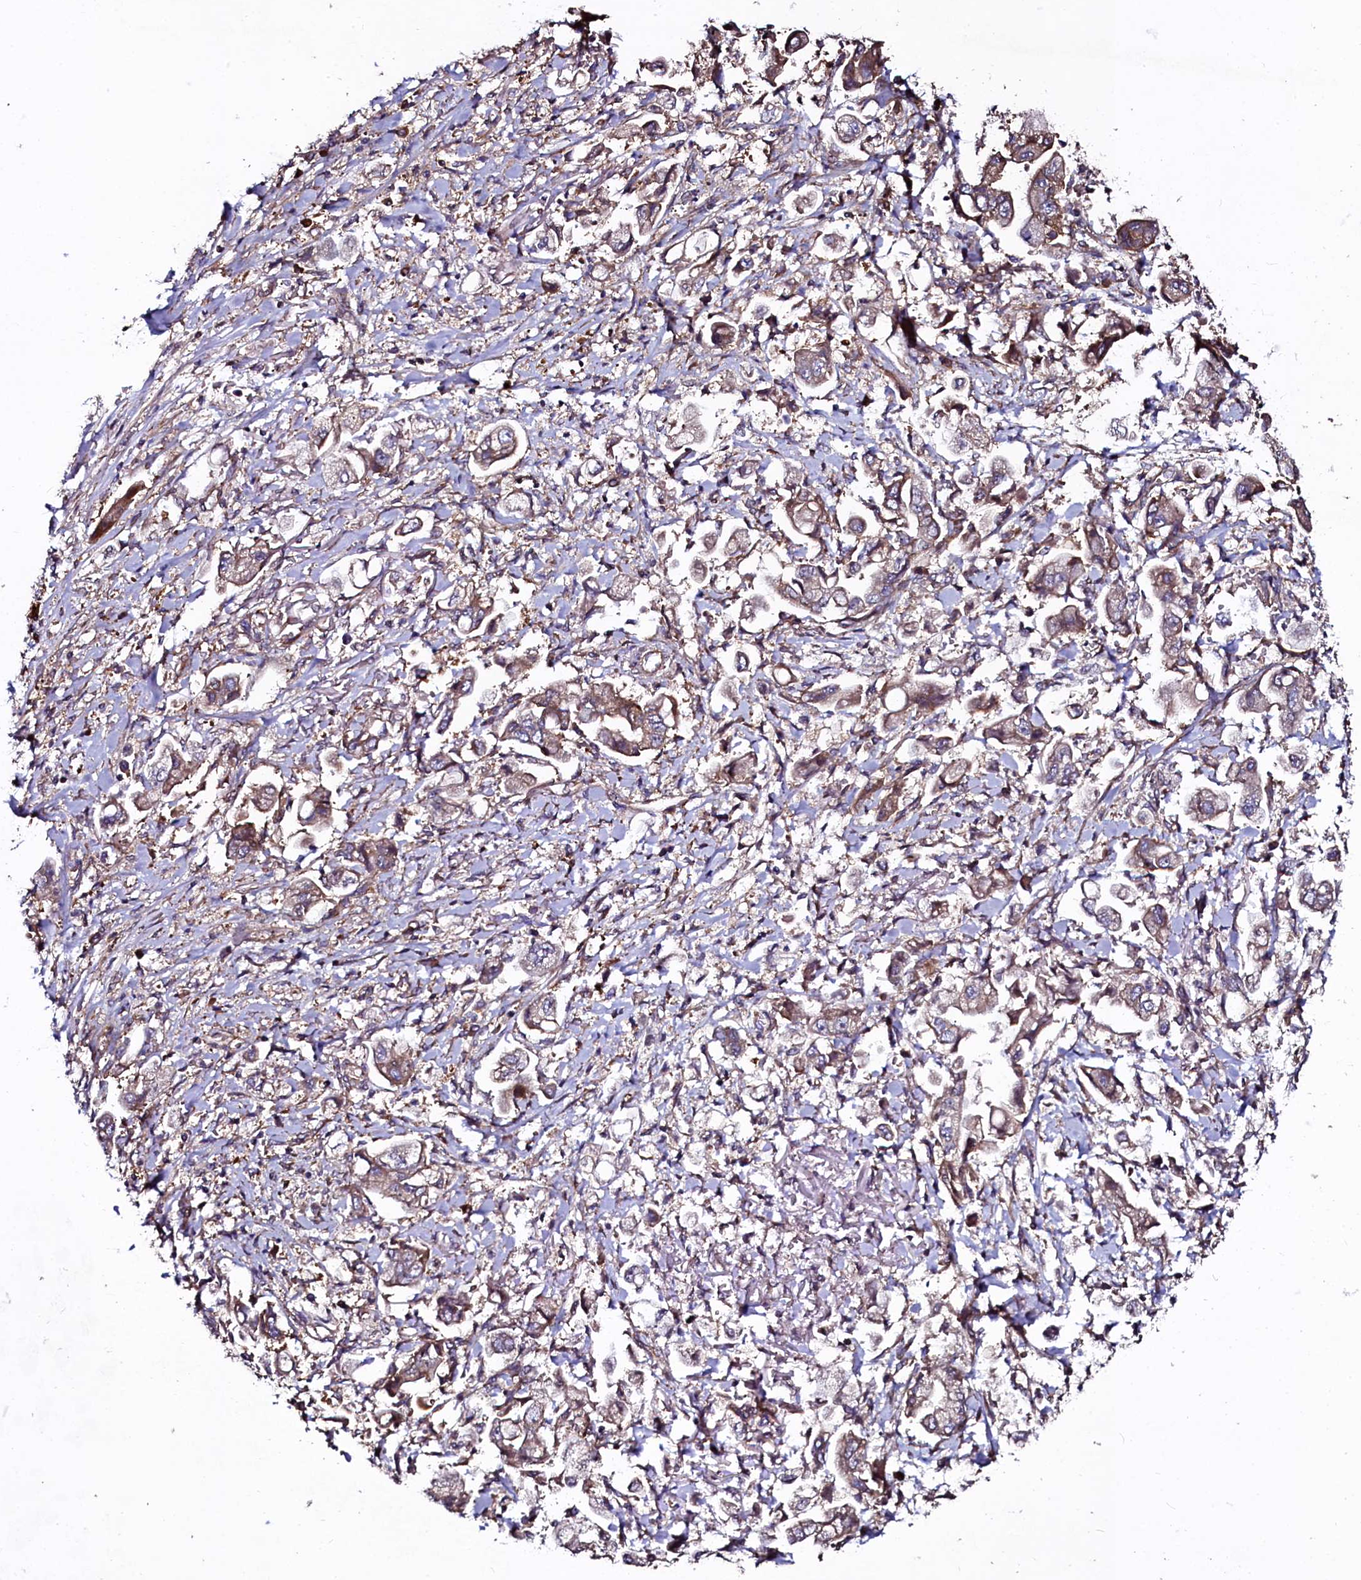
{"staining": {"intensity": "moderate", "quantity": ">75%", "location": "cytoplasmic/membranous"}, "tissue": "stomach cancer", "cell_type": "Tumor cells", "image_type": "cancer", "snomed": [{"axis": "morphology", "description": "Adenocarcinoma, NOS"}, {"axis": "topography", "description": "Stomach"}], "caption": "Immunohistochemical staining of human stomach cancer (adenocarcinoma) demonstrates medium levels of moderate cytoplasmic/membranous protein staining in approximately >75% of tumor cells. (Stains: DAB in brown, nuclei in blue, Microscopy: brightfield microscopy at high magnification).", "gene": "USPL1", "patient": {"sex": "male", "age": 62}}